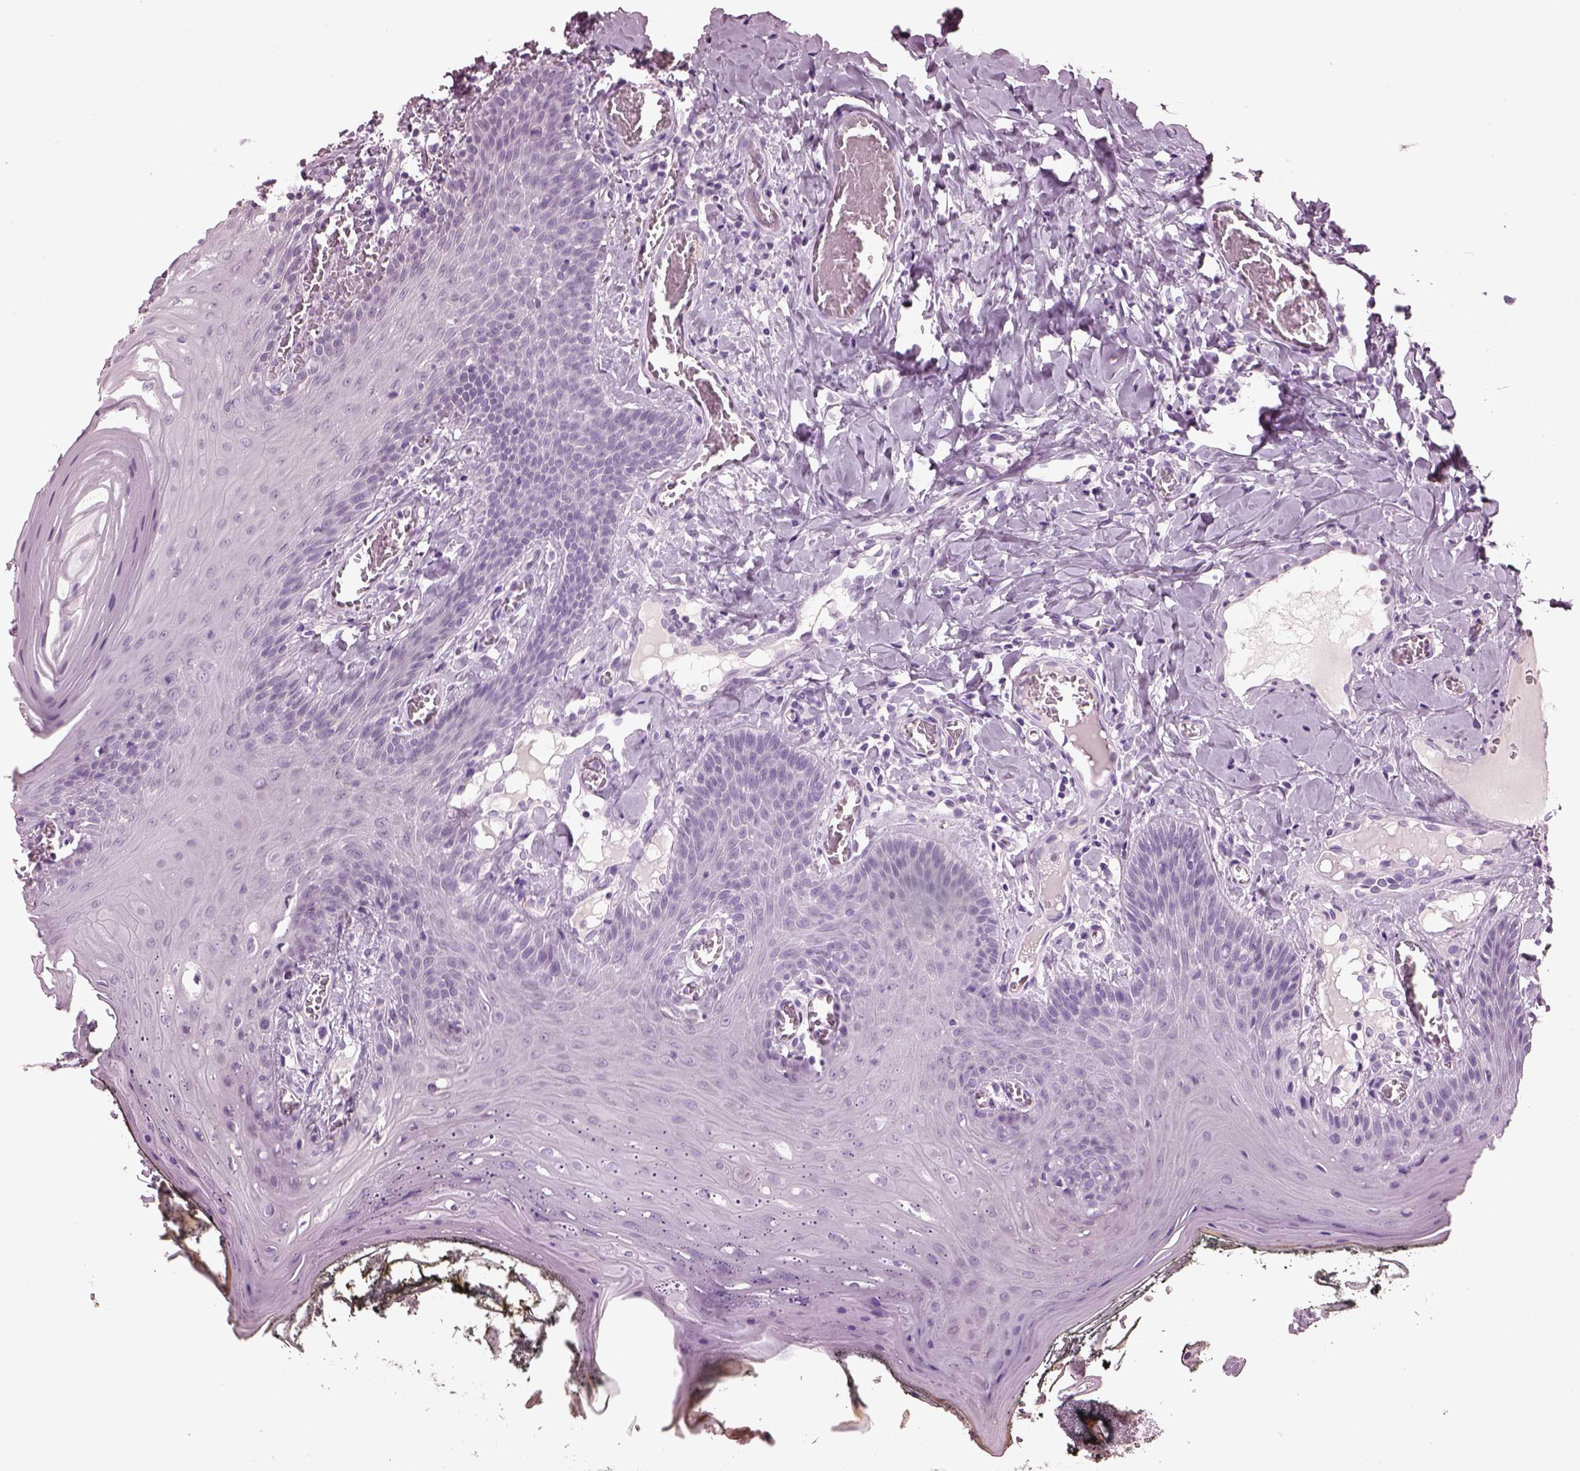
{"staining": {"intensity": "negative", "quantity": "none", "location": "none"}, "tissue": "oral mucosa", "cell_type": "Squamous epithelial cells", "image_type": "normal", "snomed": [{"axis": "morphology", "description": "Normal tissue, NOS"}, {"axis": "topography", "description": "Oral tissue"}], "caption": "The photomicrograph reveals no significant positivity in squamous epithelial cells of oral mucosa. (DAB (3,3'-diaminobenzidine) immunohistochemistry (IHC) with hematoxylin counter stain).", "gene": "PACRG", "patient": {"sex": "male", "age": 9}}